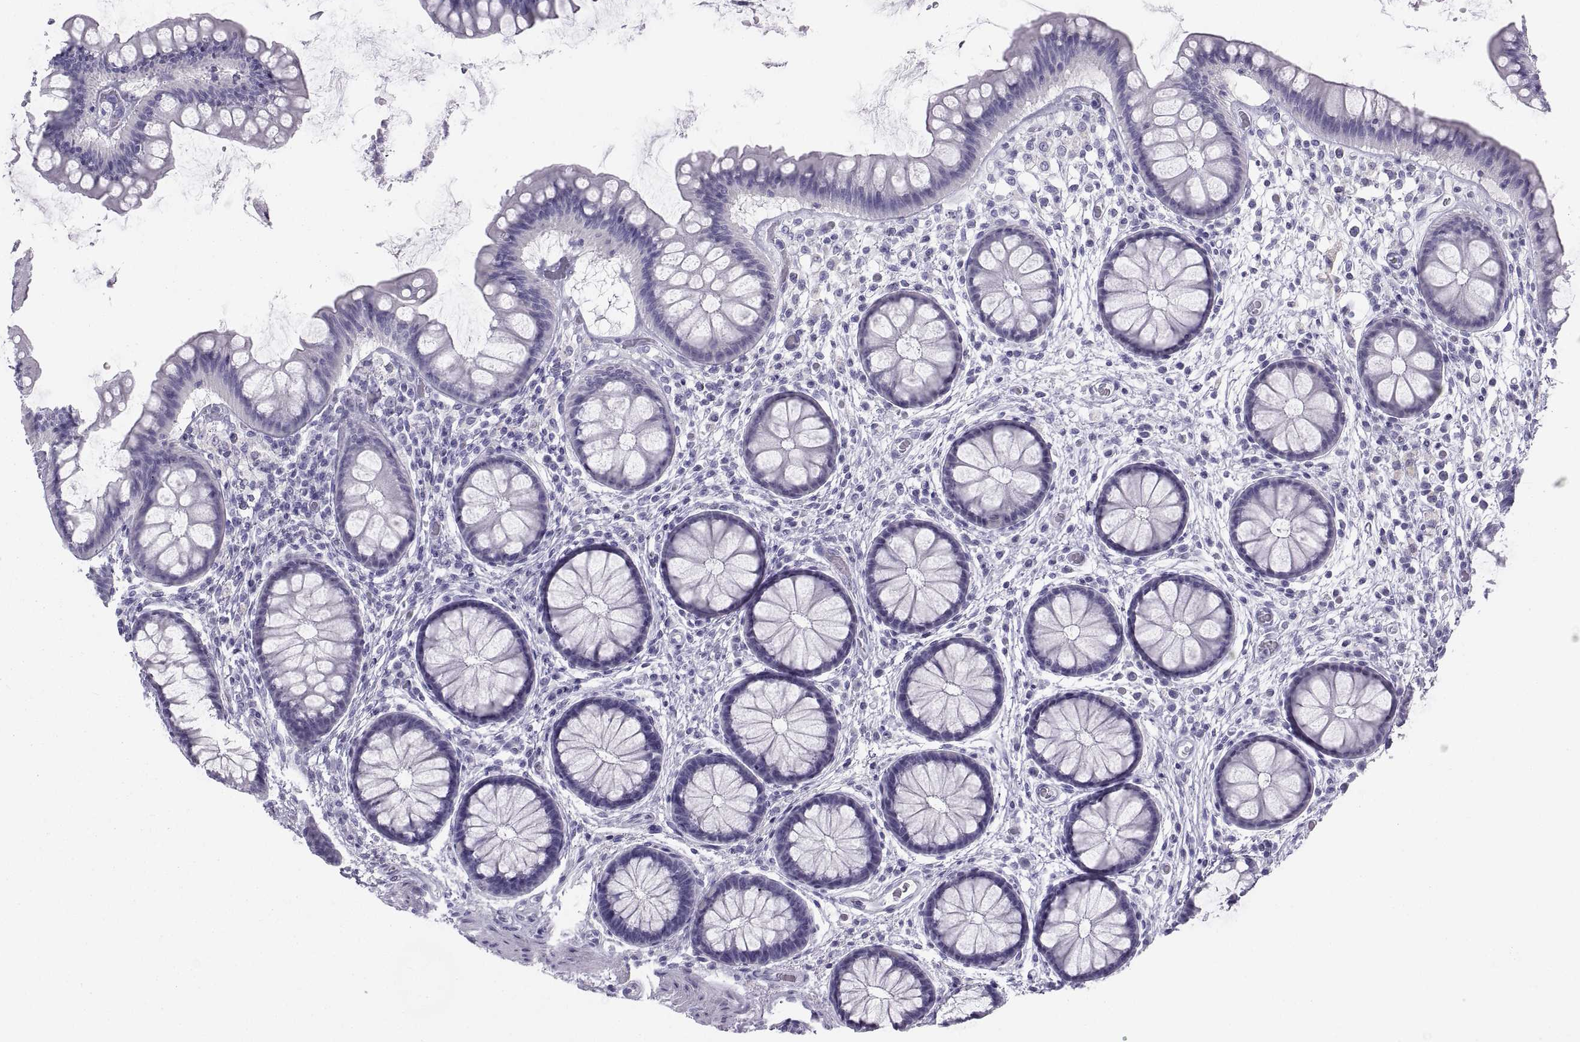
{"staining": {"intensity": "negative", "quantity": "none", "location": "none"}, "tissue": "colon", "cell_type": "Endothelial cells", "image_type": "normal", "snomed": [{"axis": "morphology", "description": "Normal tissue, NOS"}, {"axis": "topography", "description": "Colon"}], "caption": "High power microscopy histopathology image of an IHC photomicrograph of normal colon, revealing no significant expression in endothelial cells.", "gene": "SEMG1", "patient": {"sex": "female", "age": 65}}